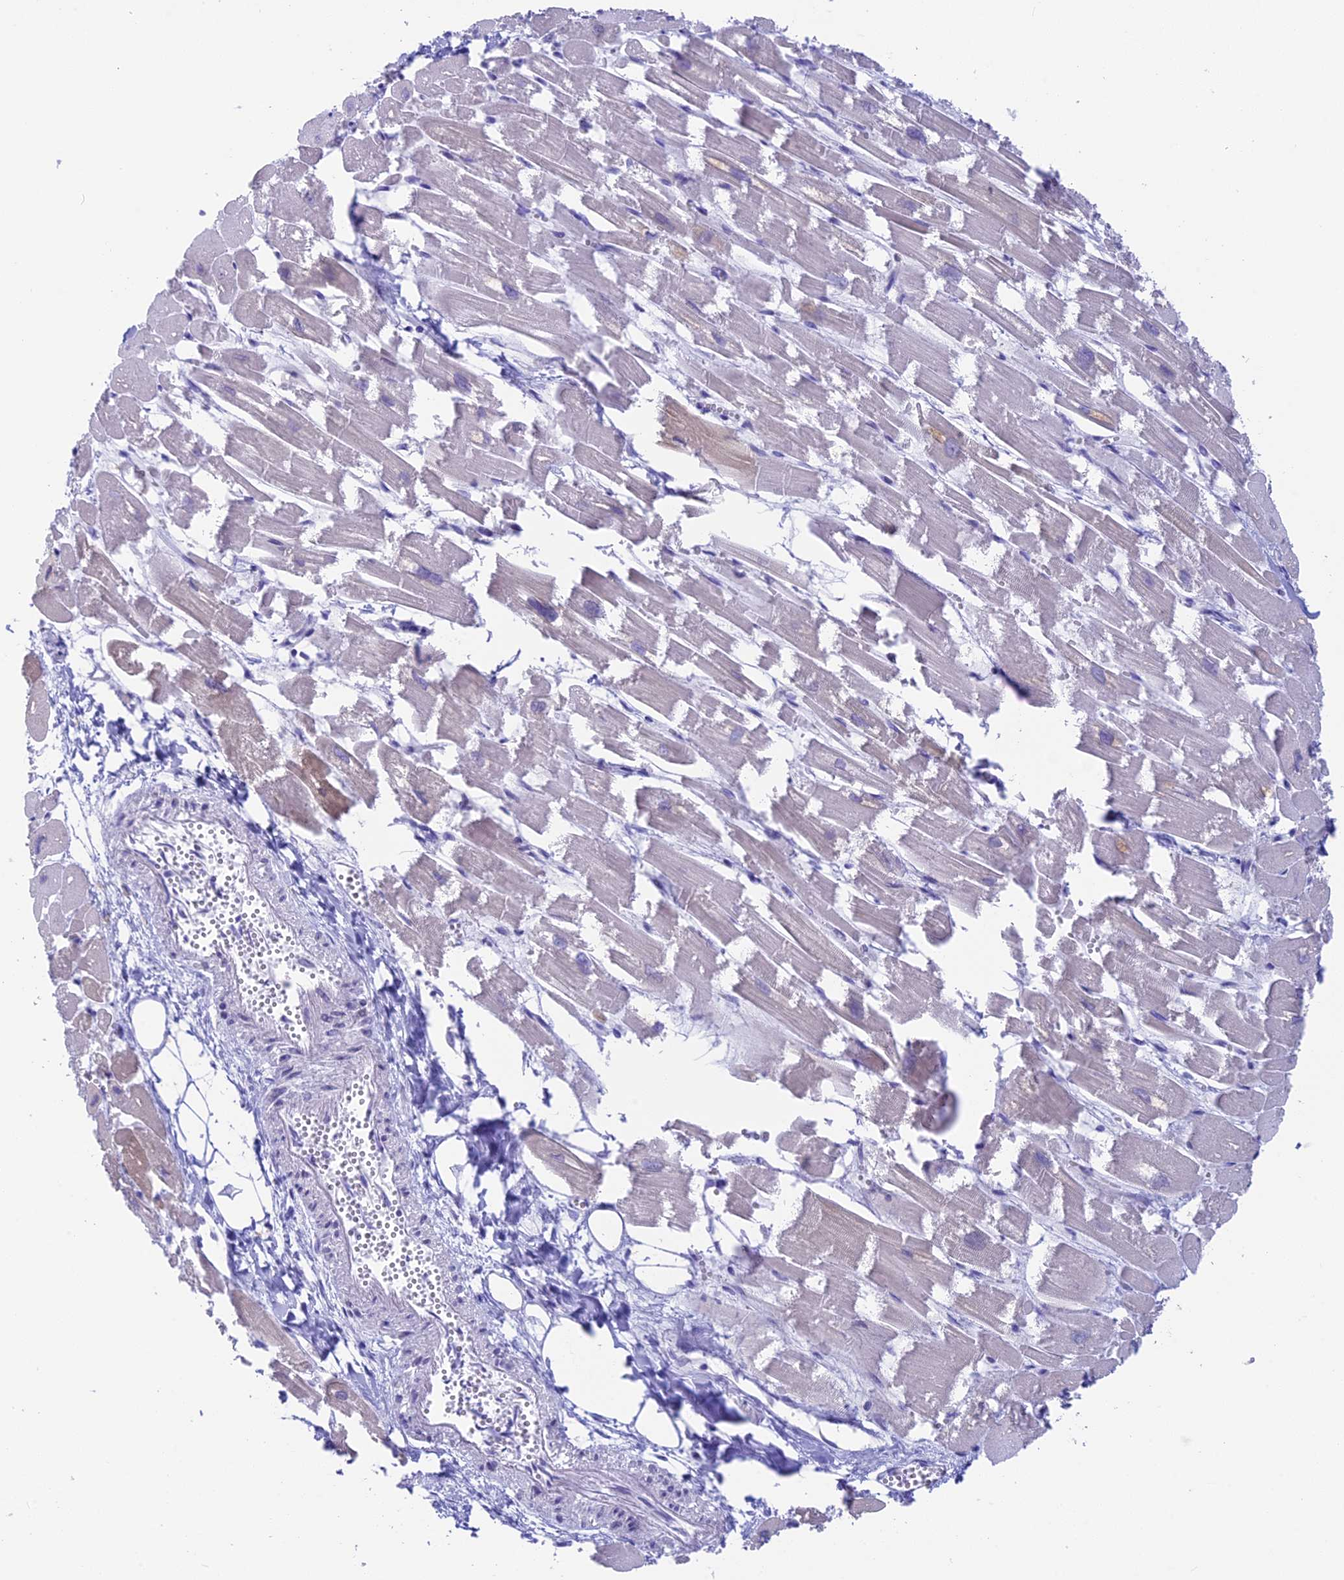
{"staining": {"intensity": "negative", "quantity": "none", "location": "none"}, "tissue": "heart muscle", "cell_type": "Cardiomyocytes", "image_type": "normal", "snomed": [{"axis": "morphology", "description": "Normal tissue, NOS"}, {"axis": "topography", "description": "Heart"}], "caption": "This is an immunohistochemistry (IHC) image of unremarkable human heart muscle. There is no positivity in cardiomyocytes.", "gene": "SNTN", "patient": {"sex": "male", "age": 54}}